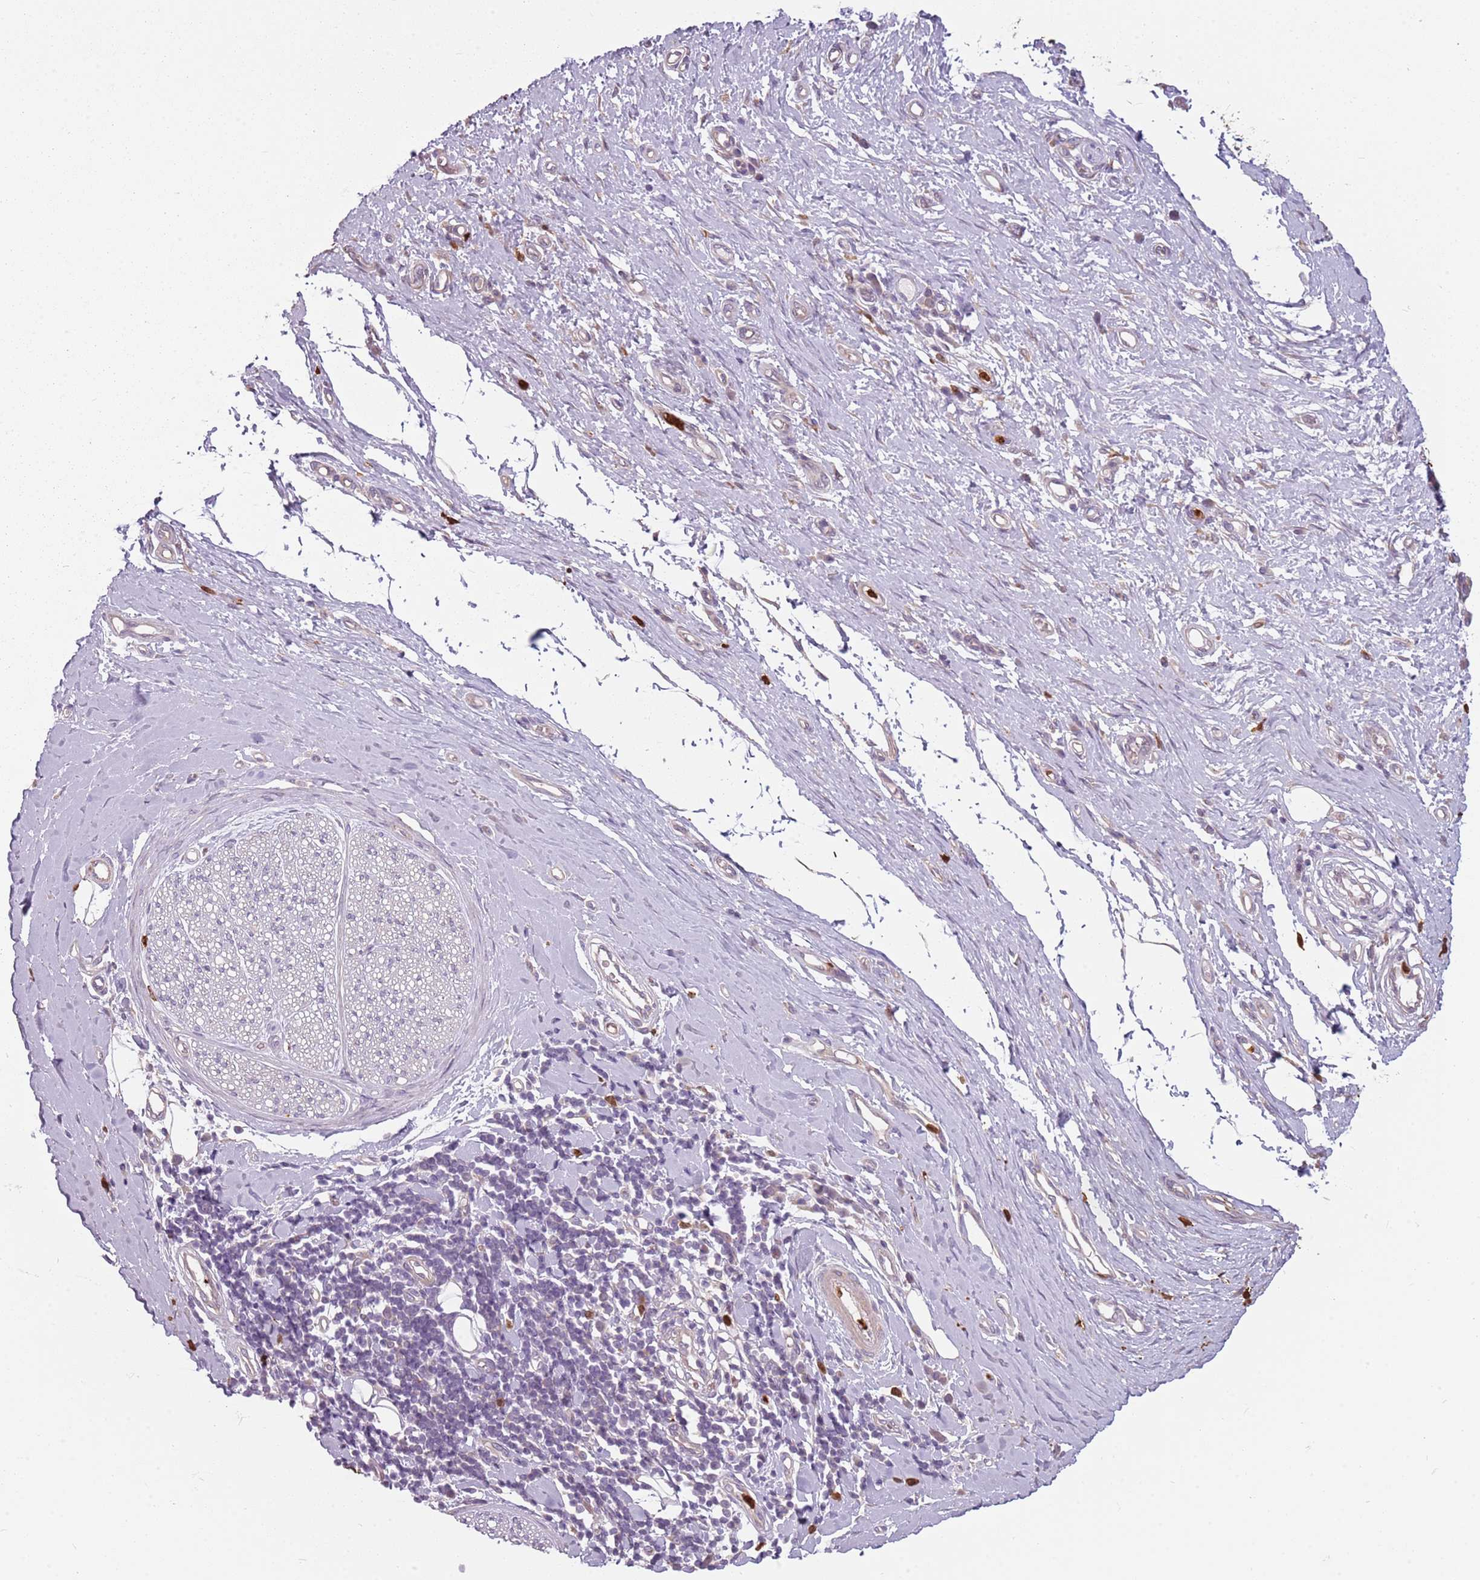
{"staining": {"intensity": "moderate", "quantity": ">75%", "location": "cytoplasmic/membranous"}, "tissue": "adipose tissue", "cell_type": "Adipocytes", "image_type": "normal", "snomed": [{"axis": "morphology", "description": "Normal tissue, NOS"}, {"axis": "morphology", "description": "Adenocarcinoma, NOS"}, {"axis": "topography", "description": "Esophagus"}, {"axis": "topography", "description": "Stomach, upper"}, {"axis": "topography", "description": "Peripheral nerve tissue"}], "caption": "Immunohistochemistry (IHC) (DAB) staining of normal adipose tissue displays moderate cytoplasmic/membranous protein expression in about >75% of adipocytes. (Stains: DAB (3,3'-diaminobenzidine) in brown, nuclei in blue, Microscopy: brightfield microscopy at high magnification).", "gene": "SPAG4", "patient": {"sex": "male", "age": 62}}